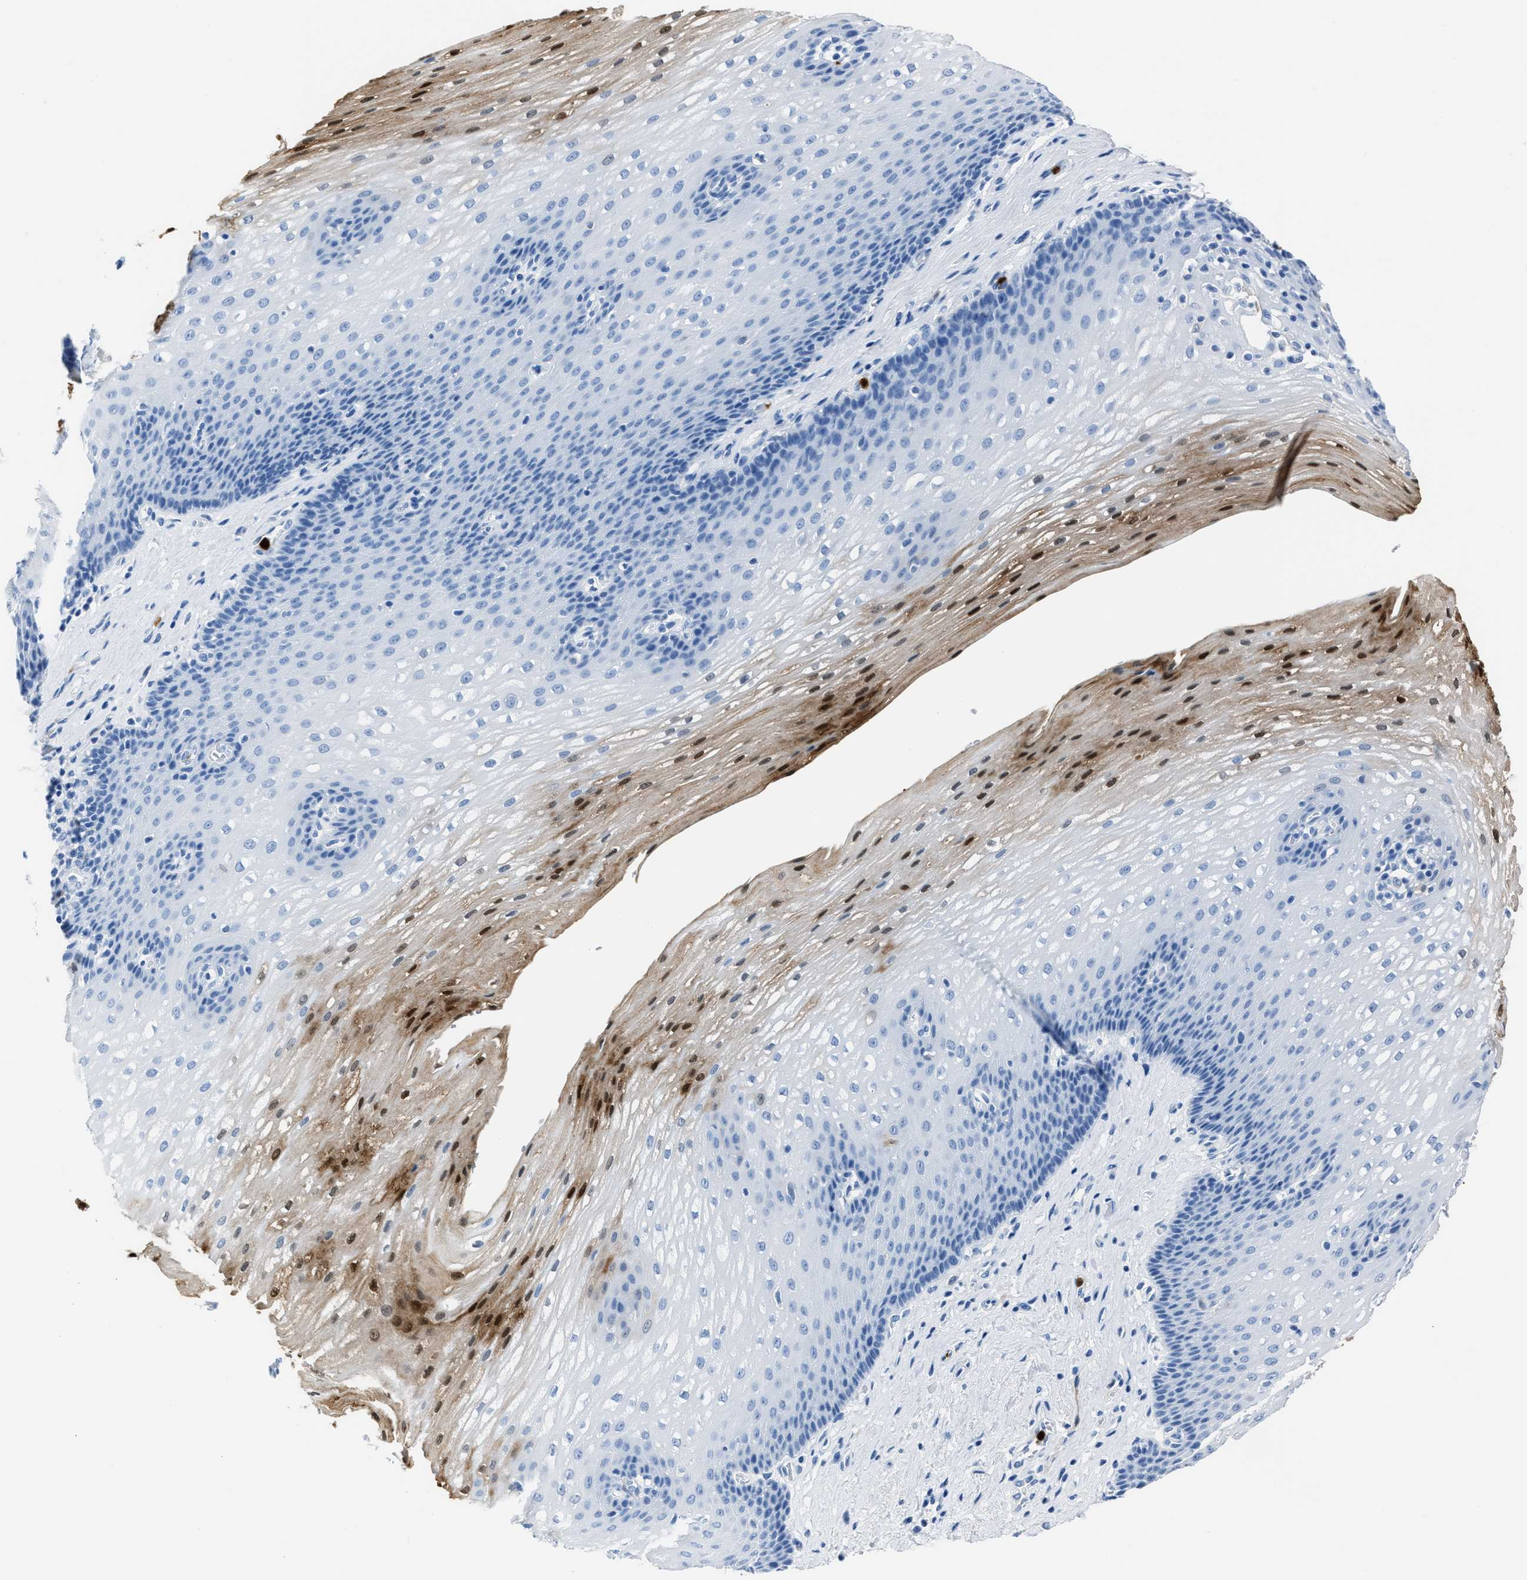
{"staining": {"intensity": "strong", "quantity": "<25%", "location": "cytoplasmic/membranous,nuclear"}, "tissue": "esophagus", "cell_type": "Squamous epithelial cells", "image_type": "normal", "snomed": [{"axis": "morphology", "description": "Normal tissue, NOS"}, {"axis": "topography", "description": "Esophagus"}], "caption": "Protein staining of unremarkable esophagus displays strong cytoplasmic/membranous,nuclear positivity in about <25% of squamous epithelial cells. (DAB IHC with brightfield microscopy, high magnification).", "gene": "S100P", "patient": {"sex": "male", "age": 48}}